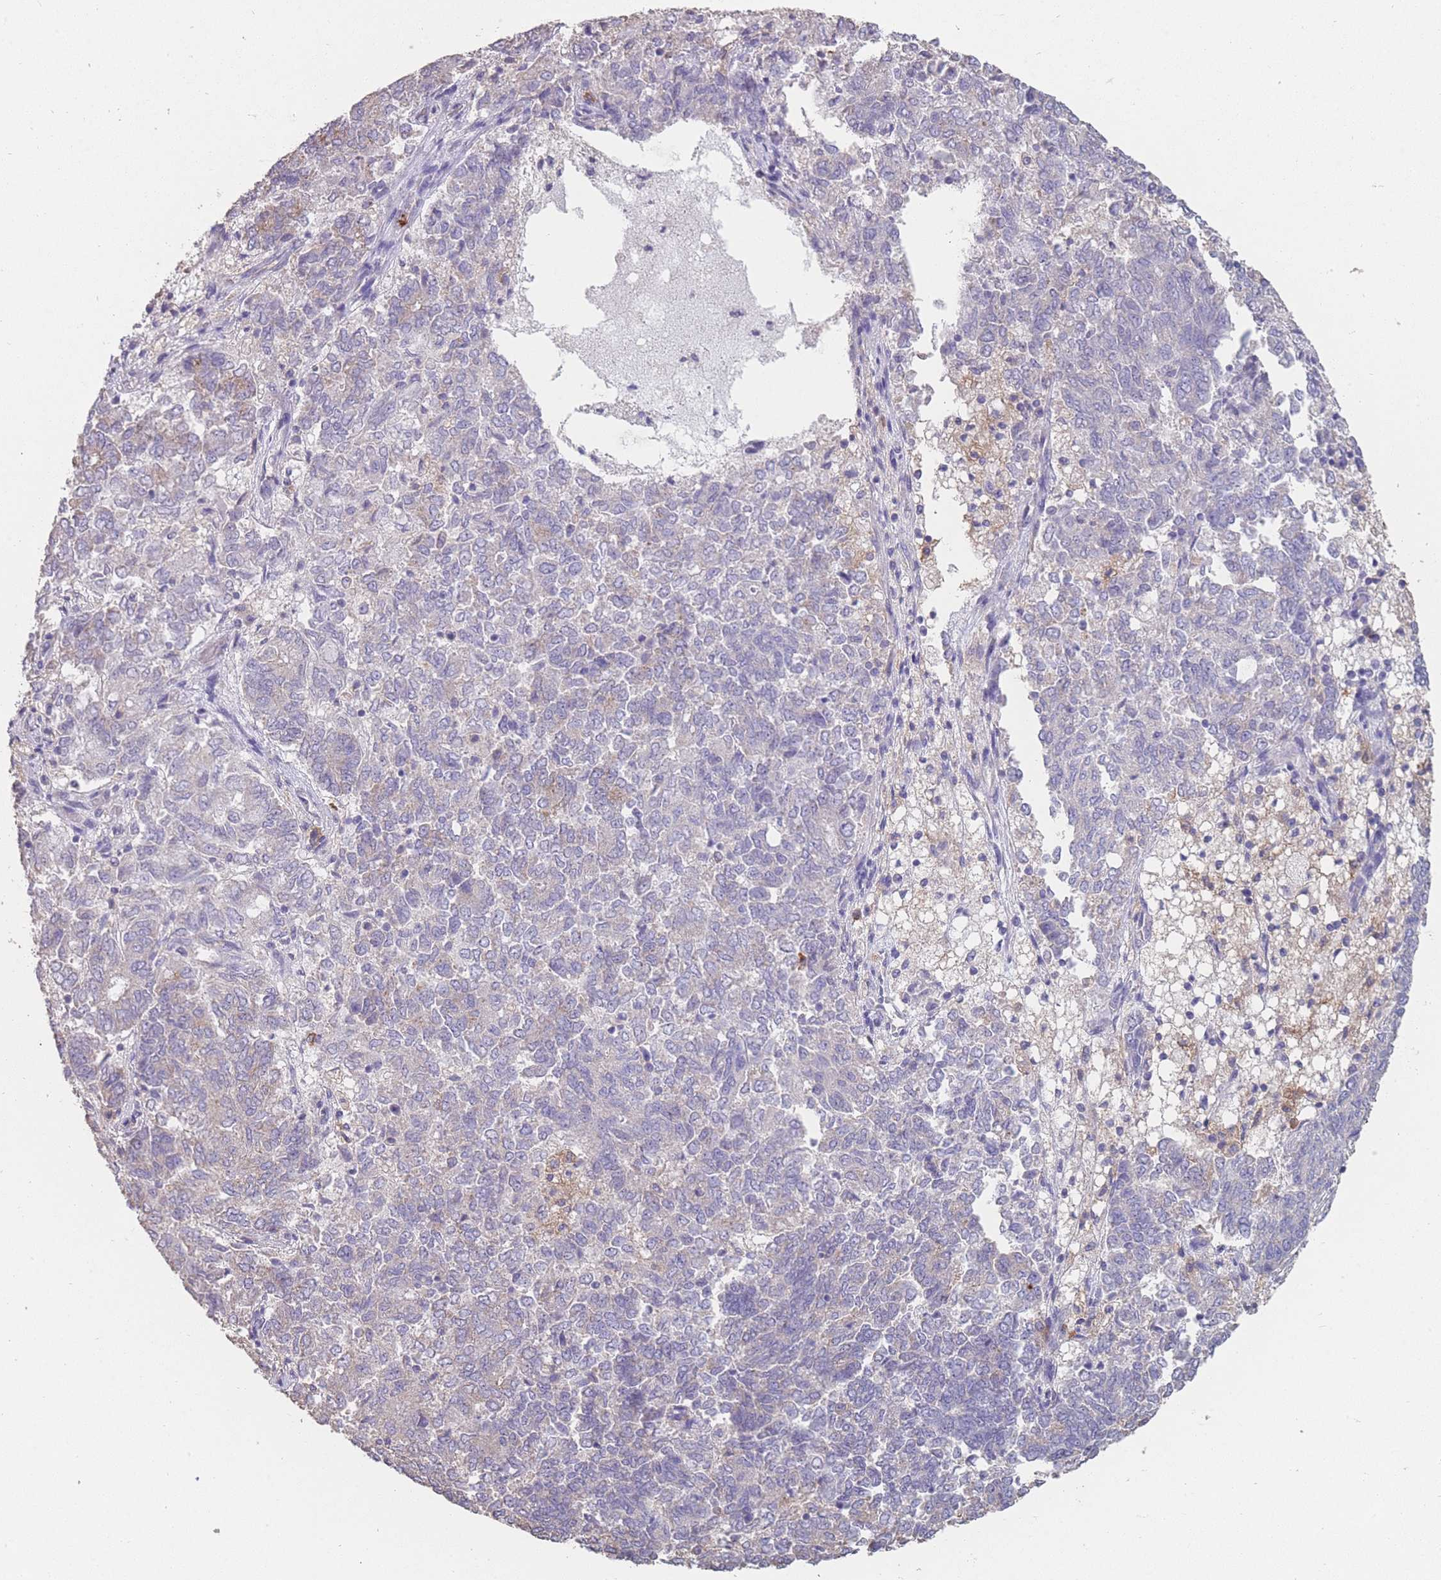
{"staining": {"intensity": "negative", "quantity": "none", "location": "none"}, "tissue": "endometrial cancer", "cell_type": "Tumor cells", "image_type": "cancer", "snomed": [{"axis": "morphology", "description": "Adenocarcinoma, NOS"}, {"axis": "topography", "description": "Endometrium"}], "caption": "This is an IHC photomicrograph of endometrial adenocarcinoma. There is no expression in tumor cells.", "gene": "CLEC12A", "patient": {"sex": "female", "age": 80}}